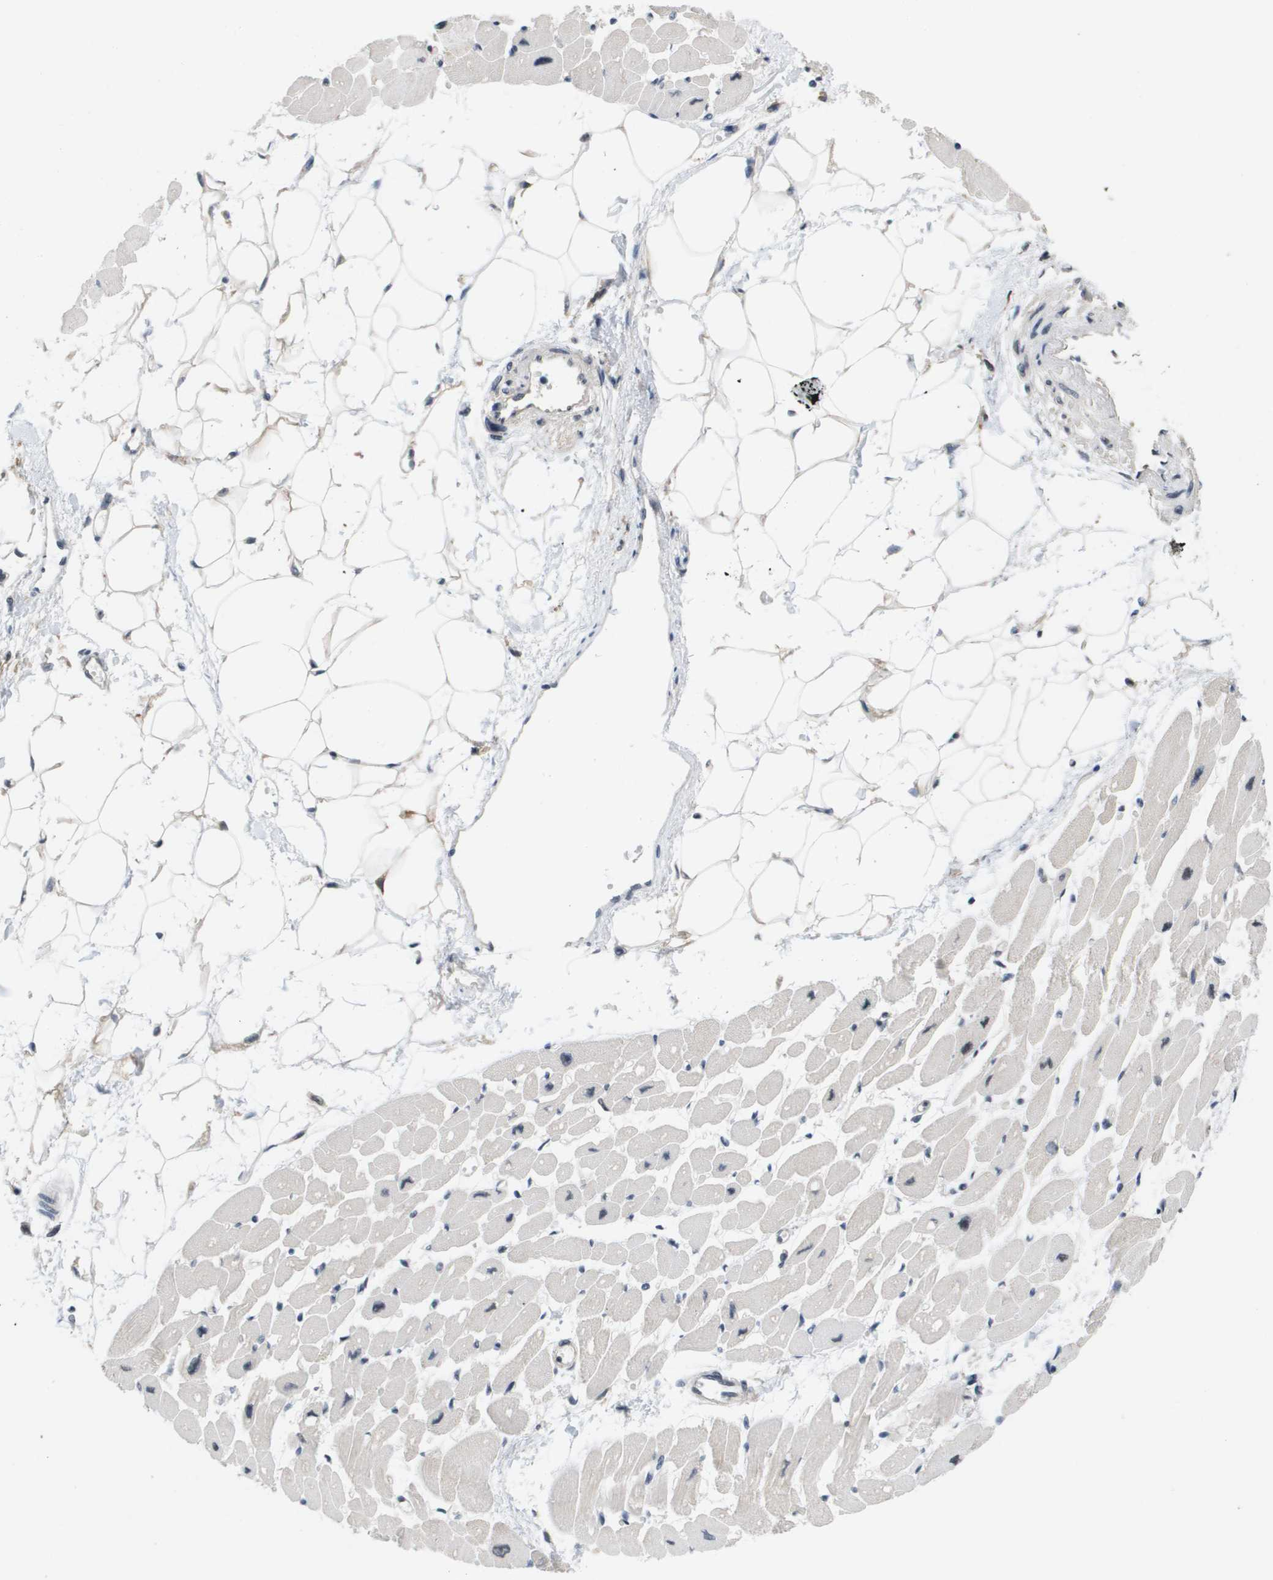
{"staining": {"intensity": "weak", "quantity": "<25%", "location": "nuclear"}, "tissue": "heart muscle", "cell_type": "Cardiomyocytes", "image_type": "normal", "snomed": [{"axis": "morphology", "description": "Normal tissue, NOS"}, {"axis": "topography", "description": "Heart"}], "caption": "This image is of normal heart muscle stained with IHC to label a protein in brown with the nuclei are counter-stained blue. There is no expression in cardiomyocytes.", "gene": "ISY1", "patient": {"sex": "female", "age": 54}}